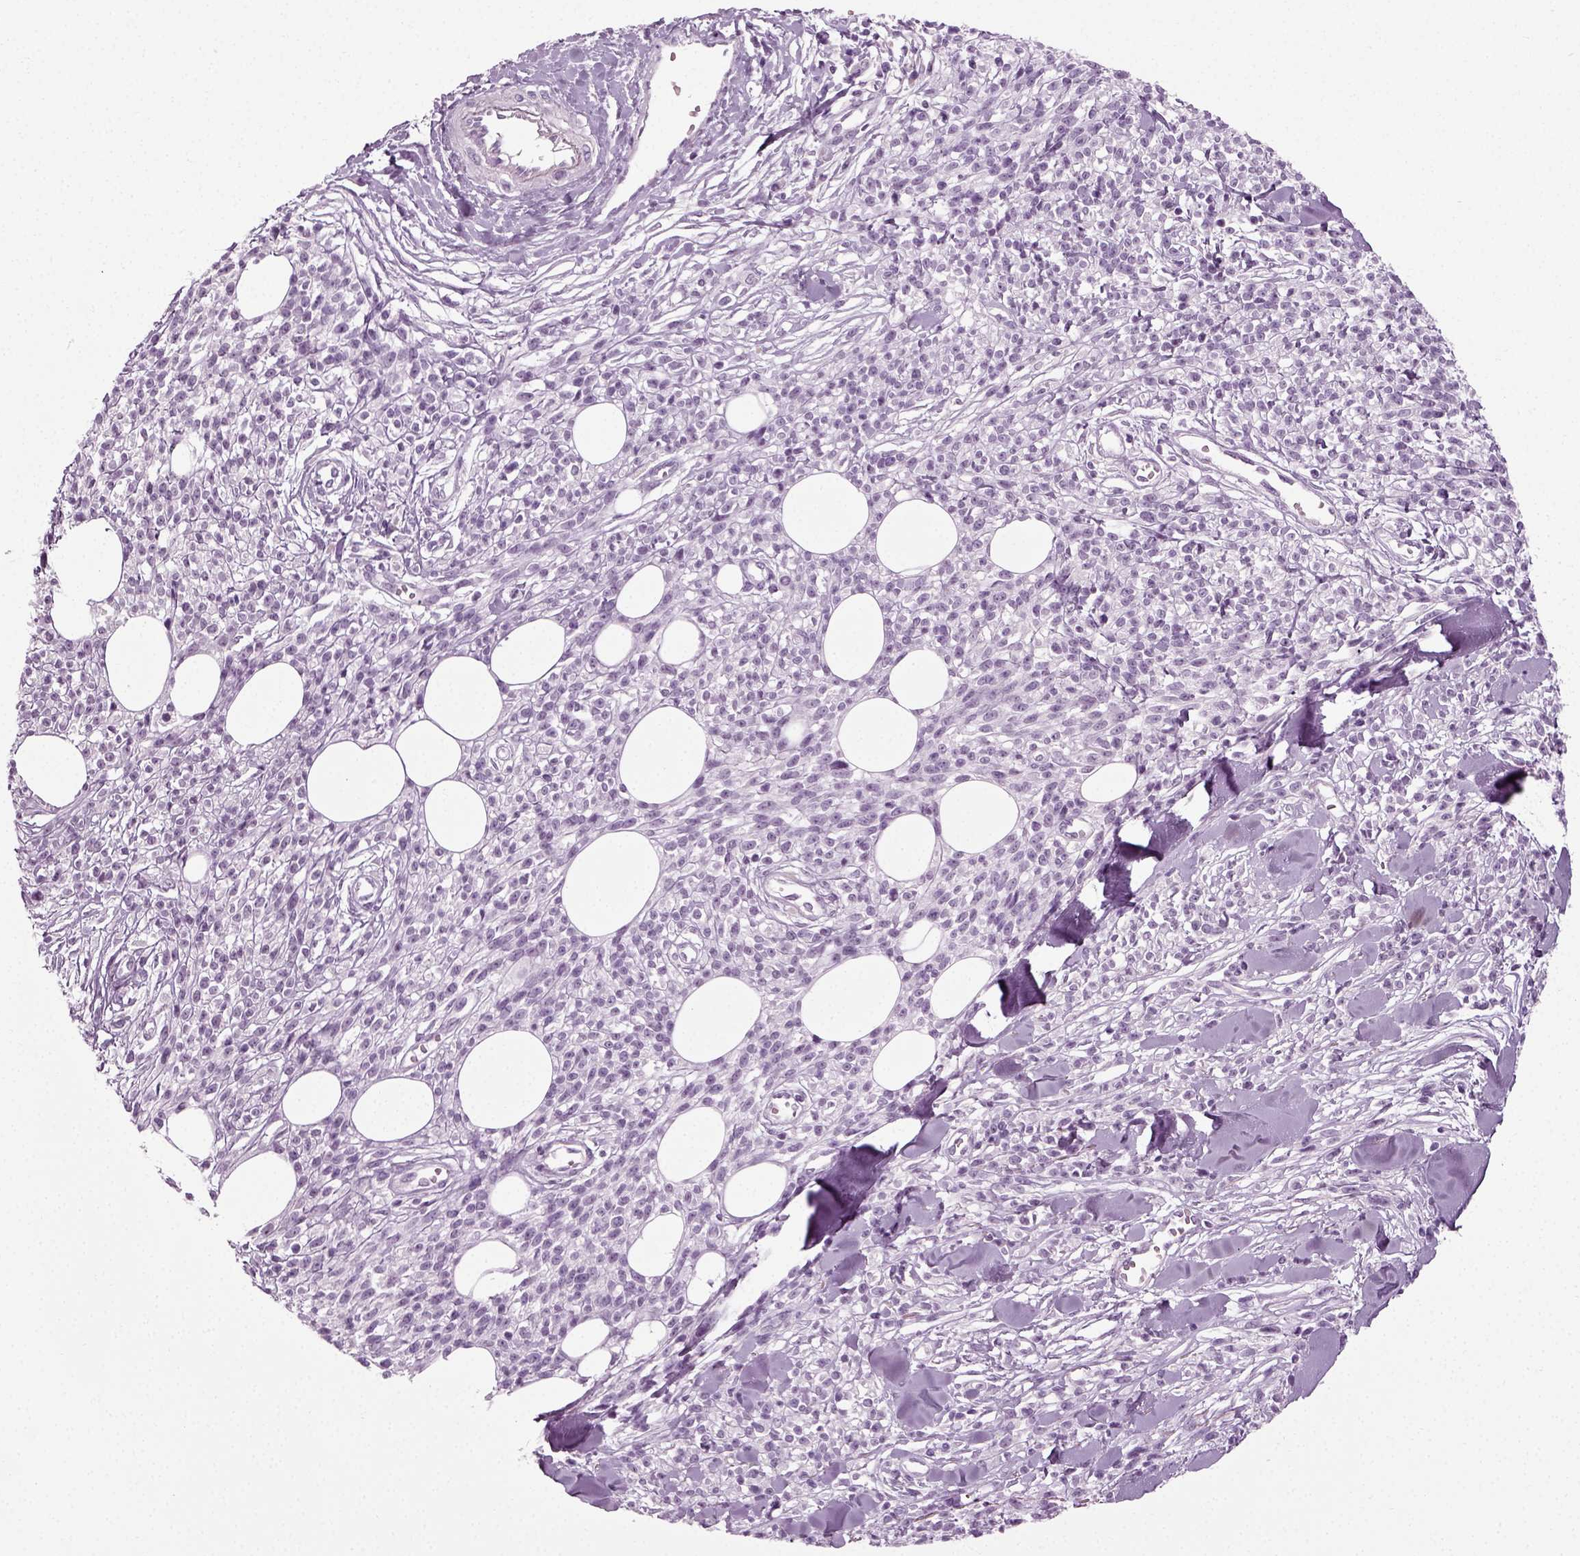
{"staining": {"intensity": "negative", "quantity": "none", "location": "none"}, "tissue": "melanoma", "cell_type": "Tumor cells", "image_type": "cancer", "snomed": [{"axis": "morphology", "description": "Malignant melanoma, NOS"}, {"axis": "topography", "description": "Skin"}, {"axis": "topography", "description": "Skin of trunk"}], "caption": "Tumor cells show no significant positivity in melanoma.", "gene": "SCG5", "patient": {"sex": "male", "age": 74}}